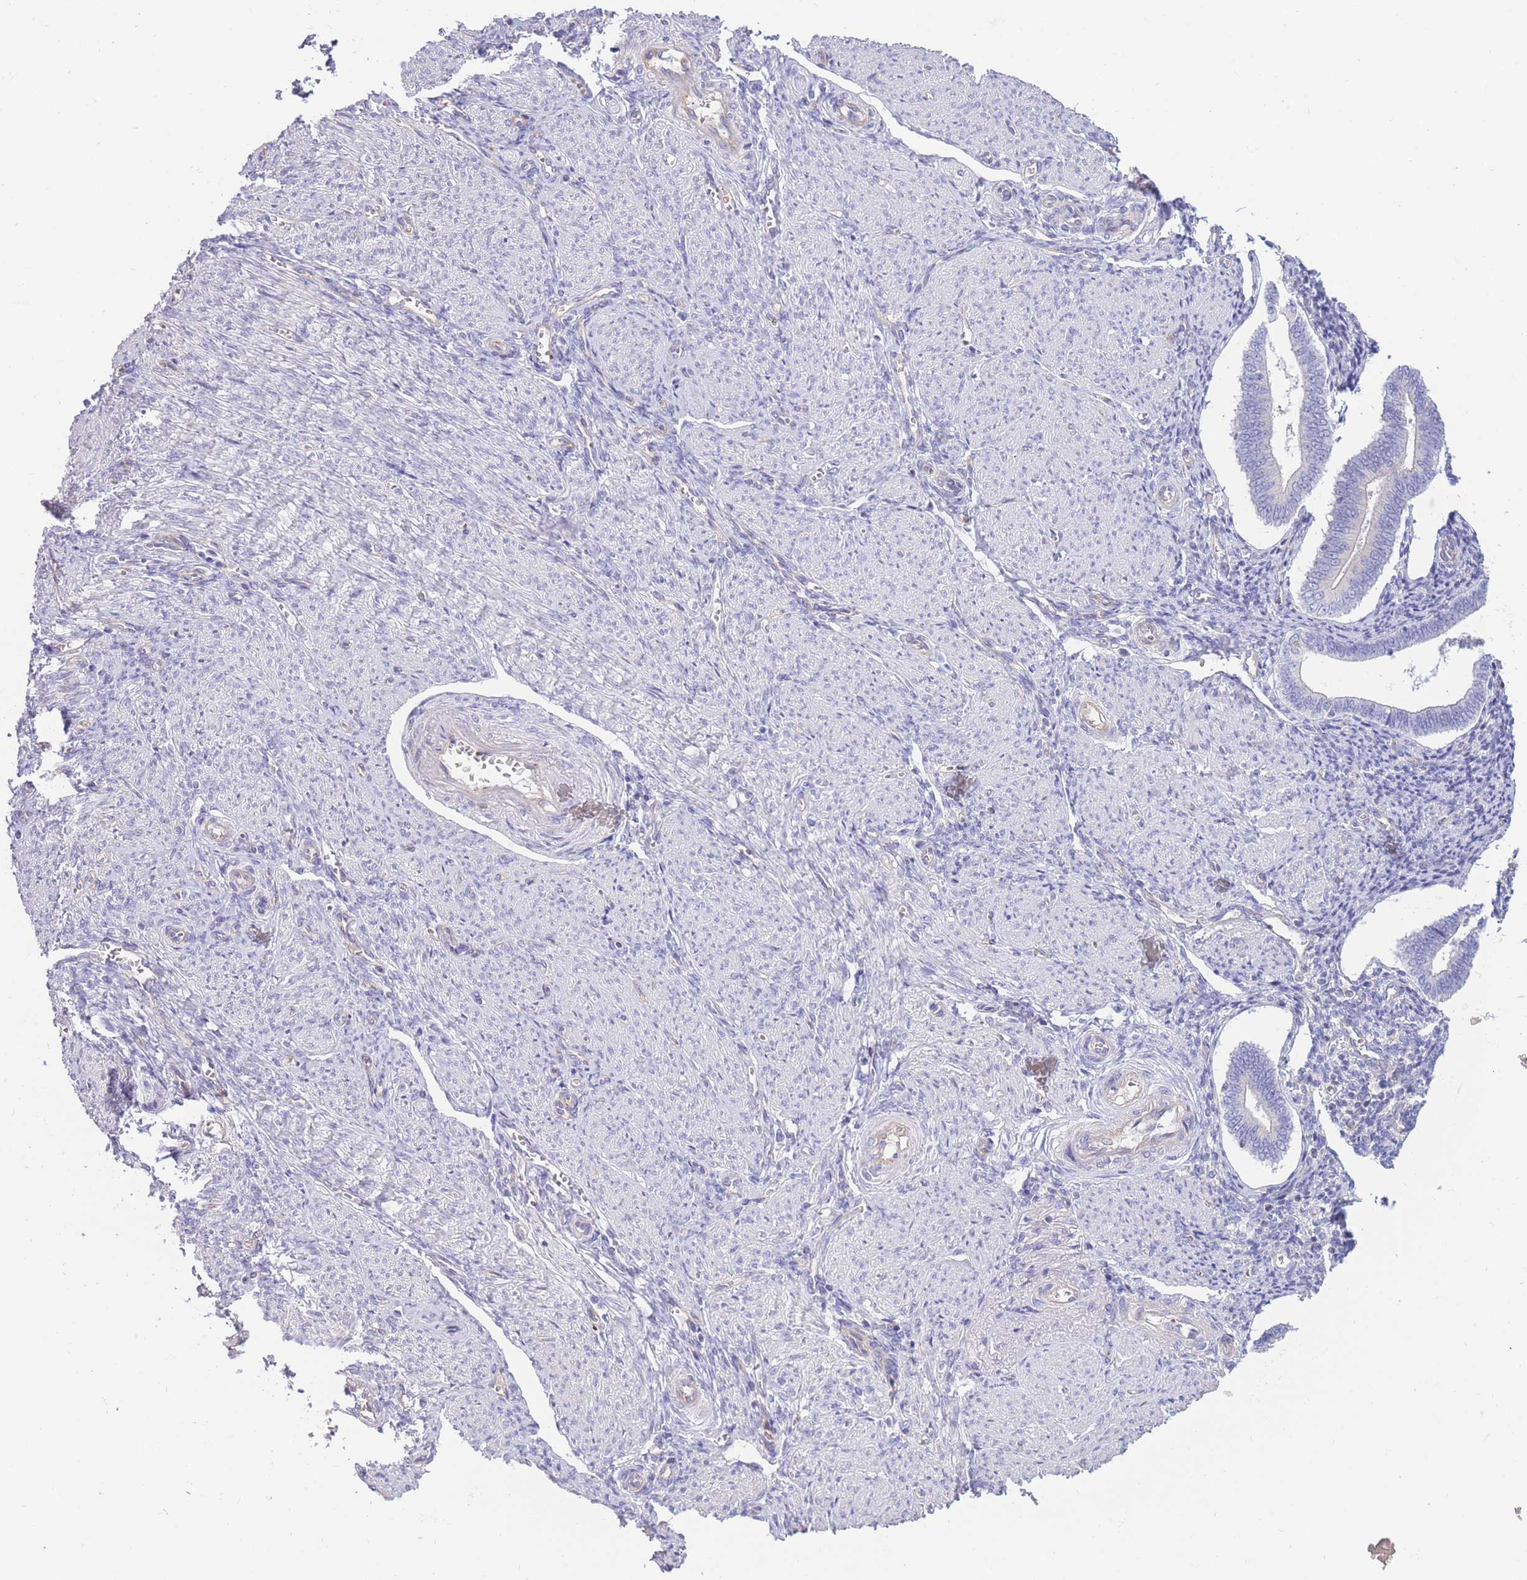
{"staining": {"intensity": "negative", "quantity": "none", "location": "none"}, "tissue": "endometrium", "cell_type": "Cells in endometrial stroma", "image_type": "normal", "snomed": [{"axis": "morphology", "description": "Normal tissue, NOS"}, {"axis": "topography", "description": "Endometrium"}], "caption": "This is an immunohistochemistry image of benign human endometrium. There is no positivity in cells in endometrial stroma.", "gene": "SULT1A1", "patient": {"sex": "female", "age": 44}}